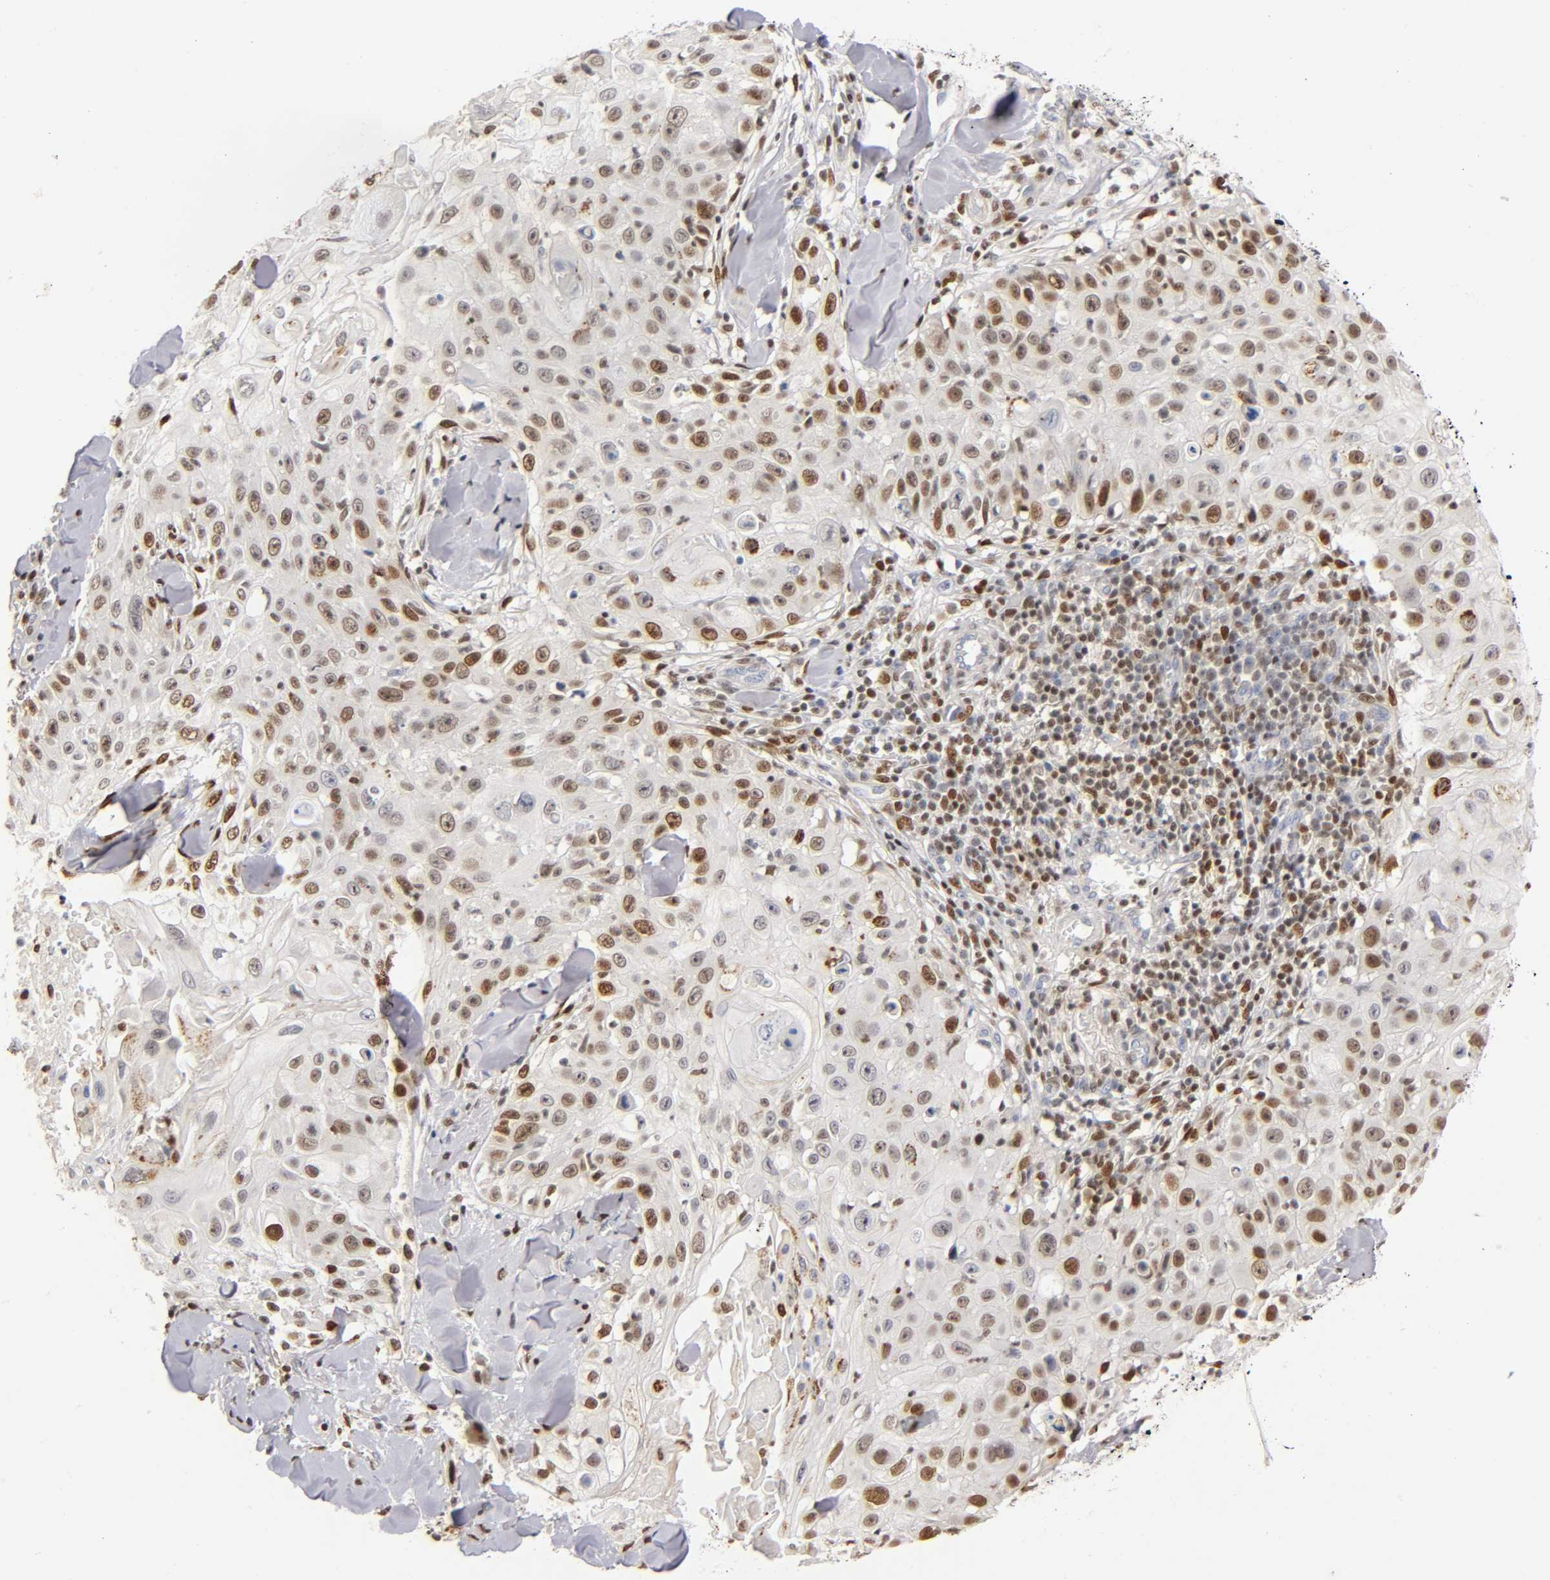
{"staining": {"intensity": "moderate", "quantity": "25%-75%", "location": "nuclear"}, "tissue": "skin cancer", "cell_type": "Tumor cells", "image_type": "cancer", "snomed": [{"axis": "morphology", "description": "Squamous cell carcinoma, NOS"}, {"axis": "topography", "description": "Skin"}], "caption": "DAB (3,3'-diaminobenzidine) immunohistochemical staining of human skin cancer reveals moderate nuclear protein staining in about 25%-75% of tumor cells. The staining was performed using DAB, with brown indicating positive protein expression. Nuclei are stained blue with hematoxylin.", "gene": "RUNX1", "patient": {"sex": "male", "age": 86}}